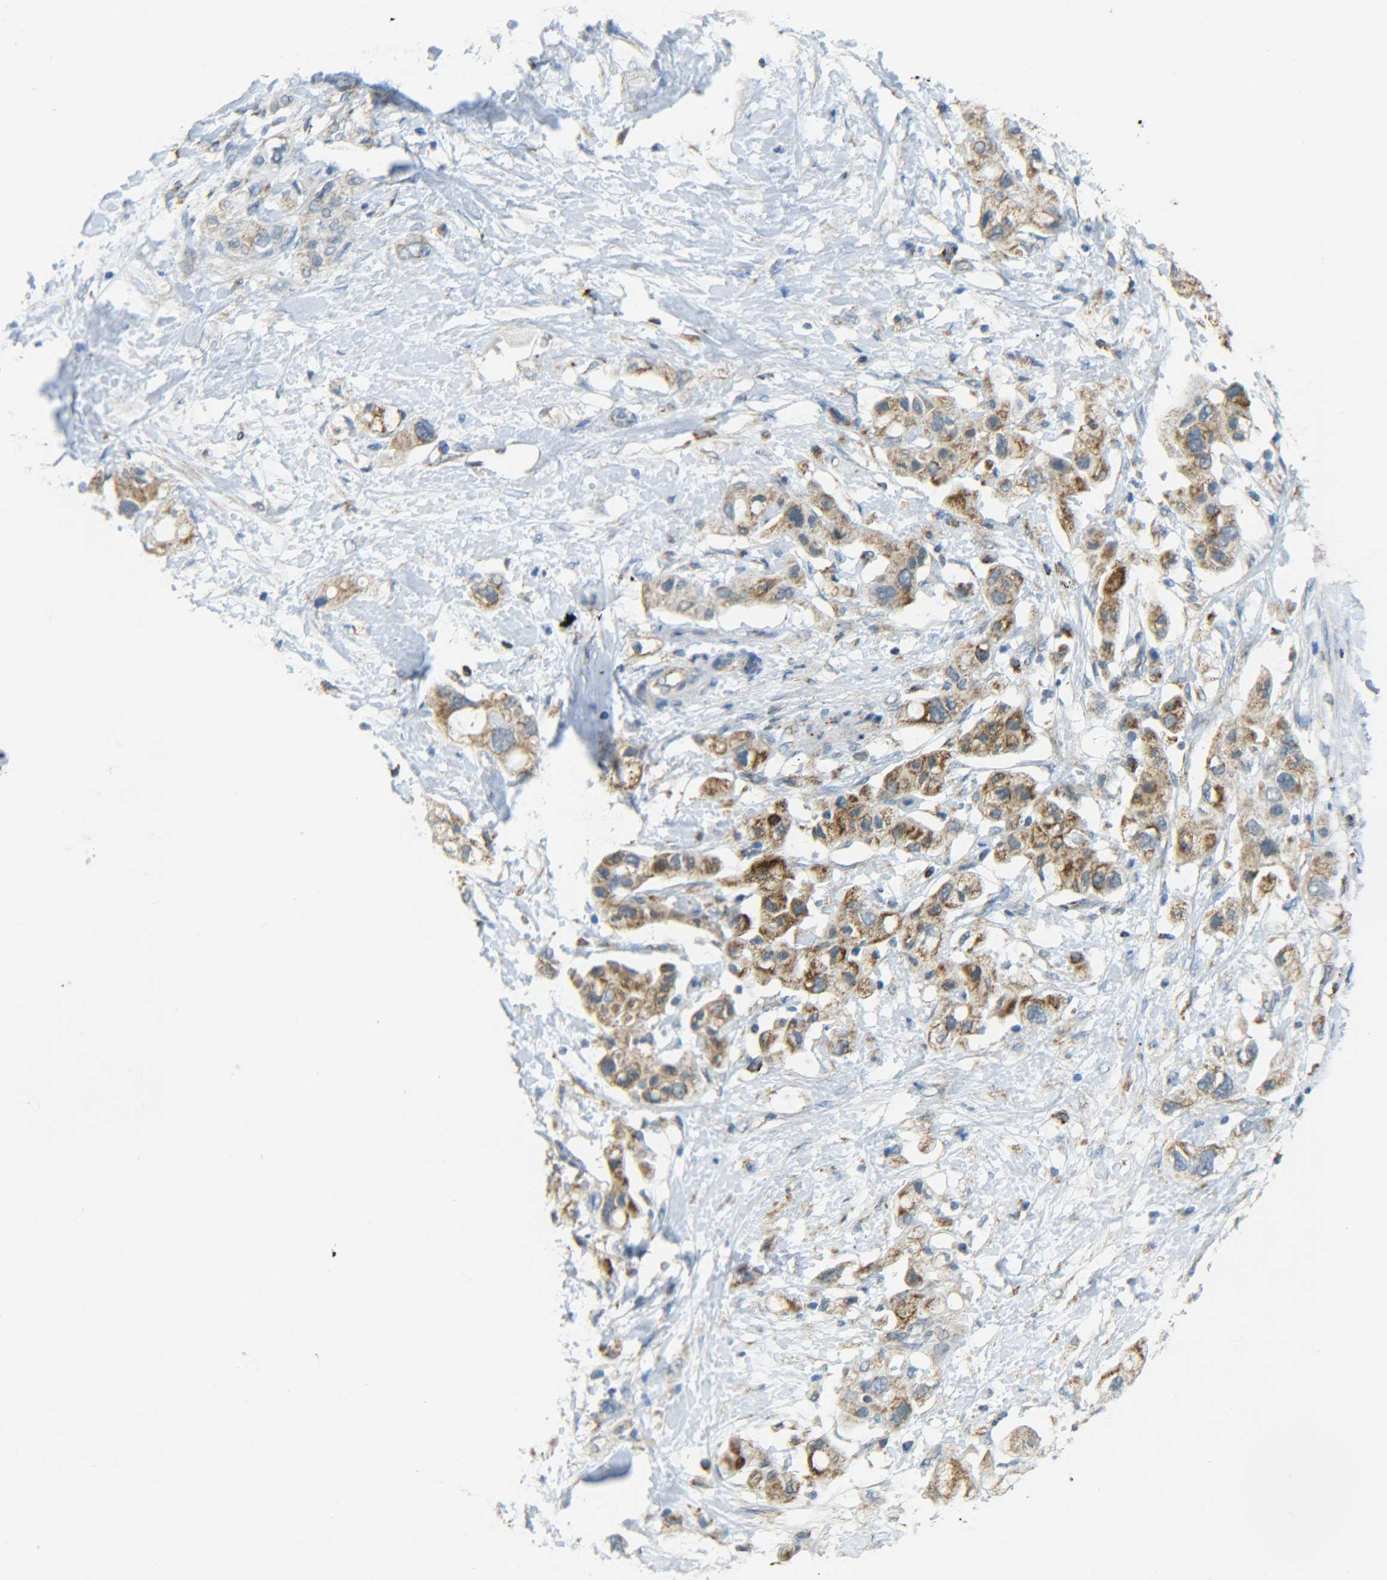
{"staining": {"intensity": "moderate", "quantity": ">75%", "location": "cytoplasmic/membranous"}, "tissue": "pancreatic cancer", "cell_type": "Tumor cells", "image_type": "cancer", "snomed": [{"axis": "morphology", "description": "Adenocarcinoma, NOS"}, {"axis": "topography", "description": "Pancreas"}], "caption": "Moderate cytoplasmic/membranous positivity for a protein is present in about >75% of tumor cells of pancreatic adenocarcinoma using immunohistochemistry (IHC).", "gene": "CYB5R1", "patient": {"sex": "female", "age": 56}}